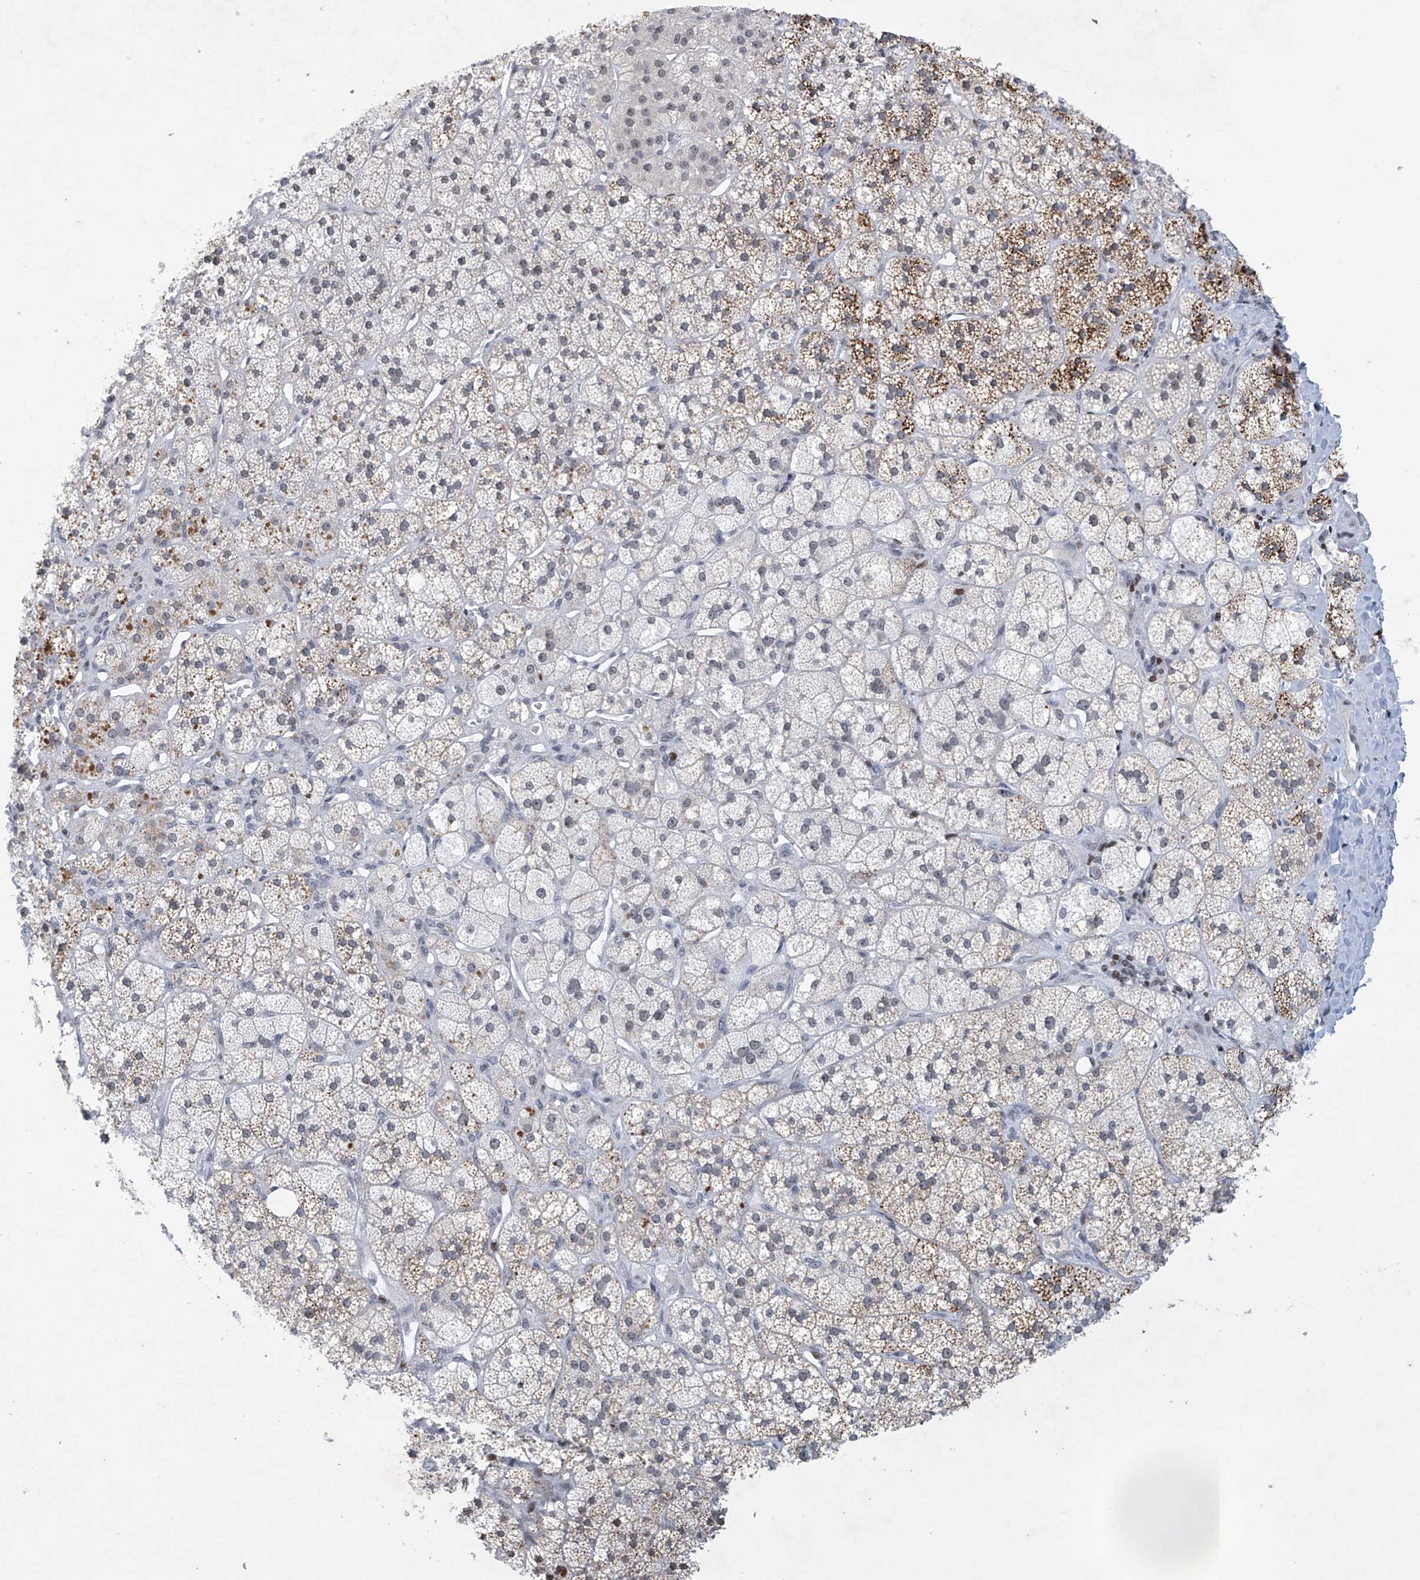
{"staining": {"intensity": "strong", "quantity": "25%-75%", "location": "nuclear"}, "tissue": "adrenal gland", "cell_type": "Glandular cells", "image_type": "normal", "snomed": [{"axis": "morphology", "description": "Normal tissue, NOS"}, {"axis": "topography", "description": "Adrenal gland"}], "caption": "Strong nuclear staining is seen in about 25%-75% of glandular cells in normal adrenal gland. Ihc stains the protein in brown and the nuclei are stained blue.", "gene": "RFX7", "patient": {"sex": "male", "age": 61}}